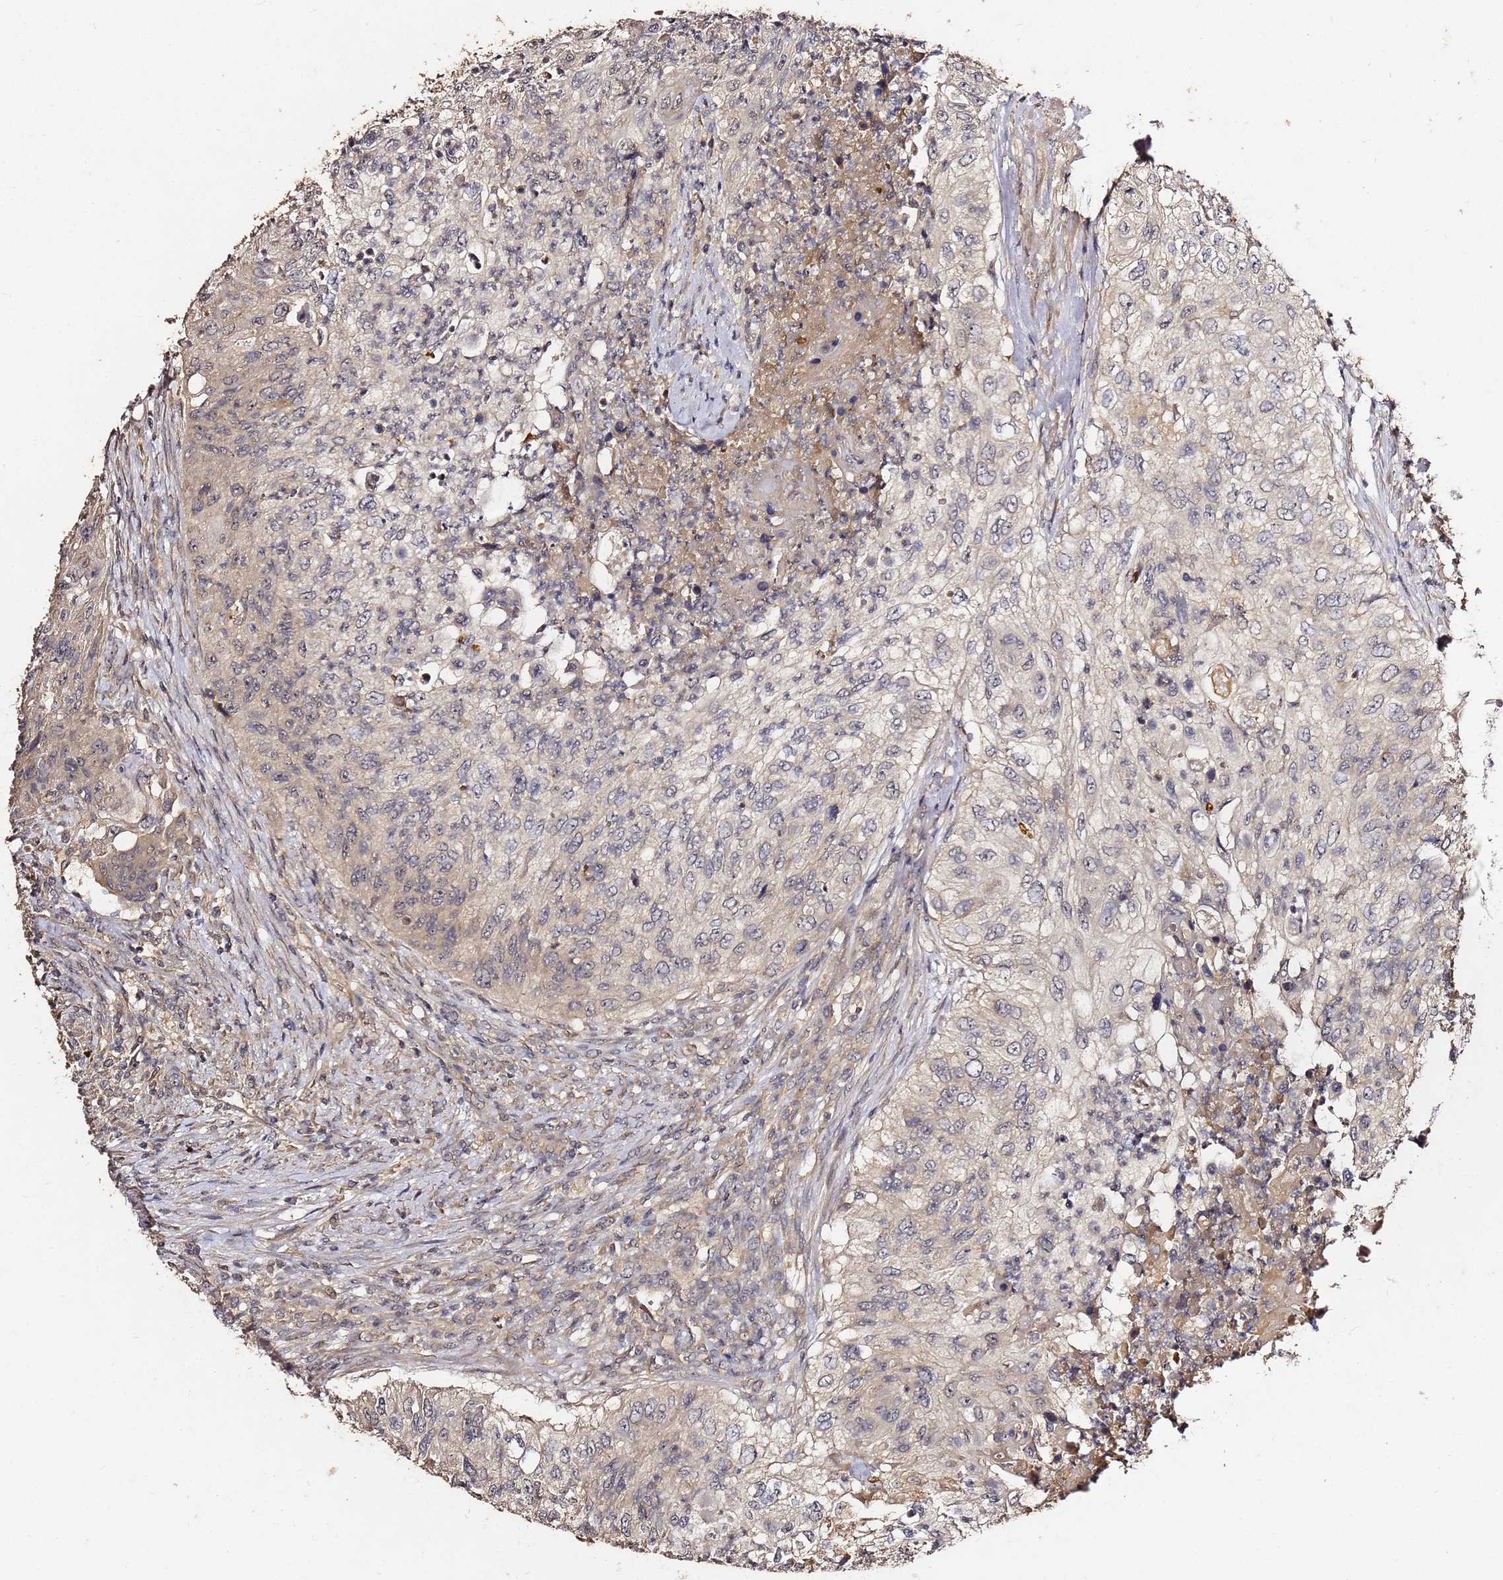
{"staining": {"intensity": "weak", "quantity": "<25%", "location": "cytoplasmic/membranous"}, "tissue": "urothelial cancer", "cell_type": "Tumor cells", "image_type": "cancer", "snomed": [{"axis": "morphology", "description": "Urothelial carcinoma, High grade"}, {"axis": "topography", "description": "Urinary bladder"}], "caption": "IHC of human urothelial carcinoma (high-grade) shows no expression in tumor cells.", "gene": "C6orf136", "patient": {"sex": "female", "age": 60}}